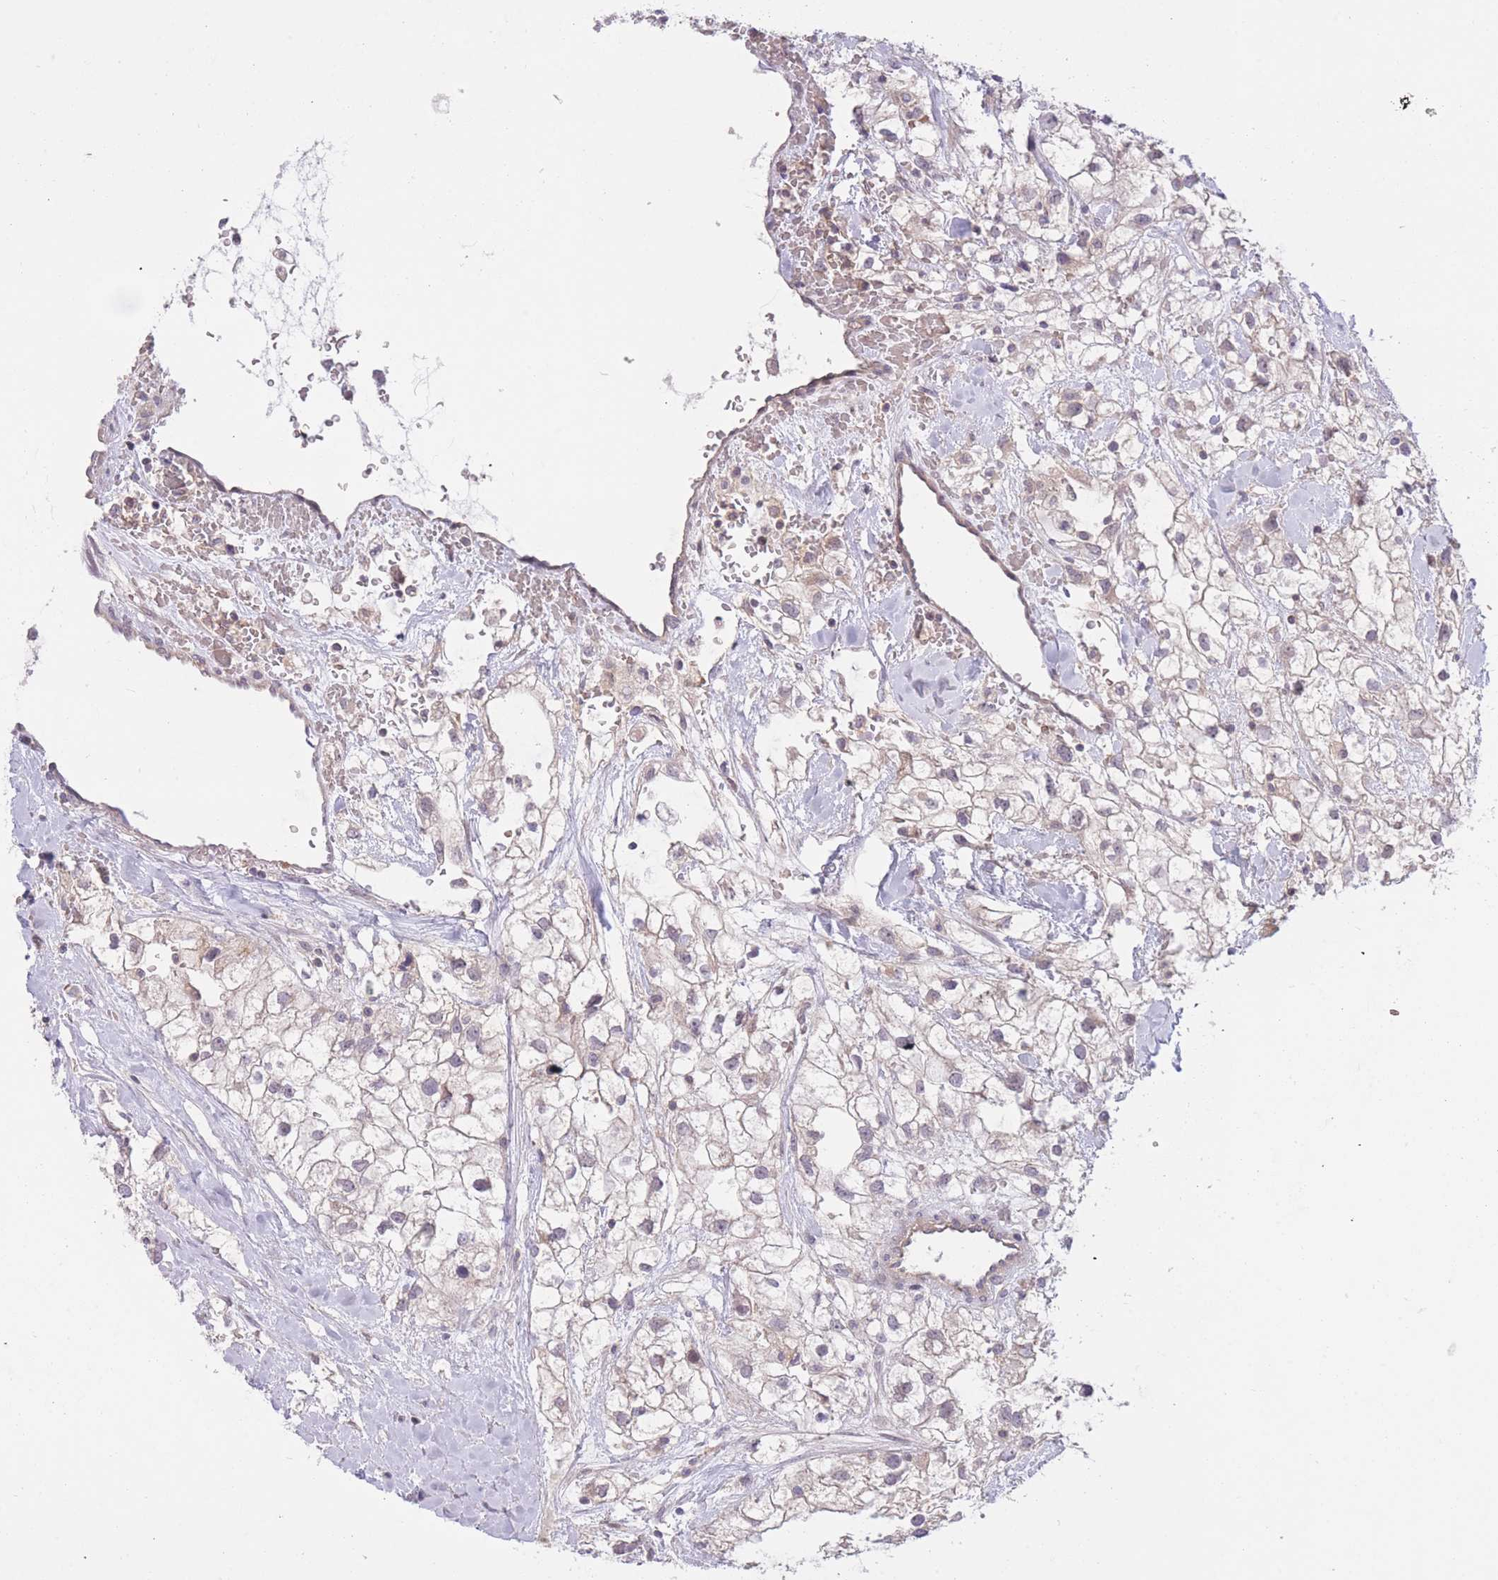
{"staining": {"intensity": "negative", "quantity": "none", "location": "none"}, "tissue": "renal cancer", "cell_type": "Tumor cells", "image_type": "cancer", "snomed": [{"axis": "morphology", "description": "Adenocarcinoma, NOS"}, {"axis": "topography", "description": "Kidney"}], "caption": "Tumor cells show no significant protein expression in renal cancer (adenocarcinoma). The staining is performed using DAB brown chromogen with nuclei counter-stained in using hematoxylin.", "gene": "FUT5", "patient": {"sex": "male", "age": 59}}